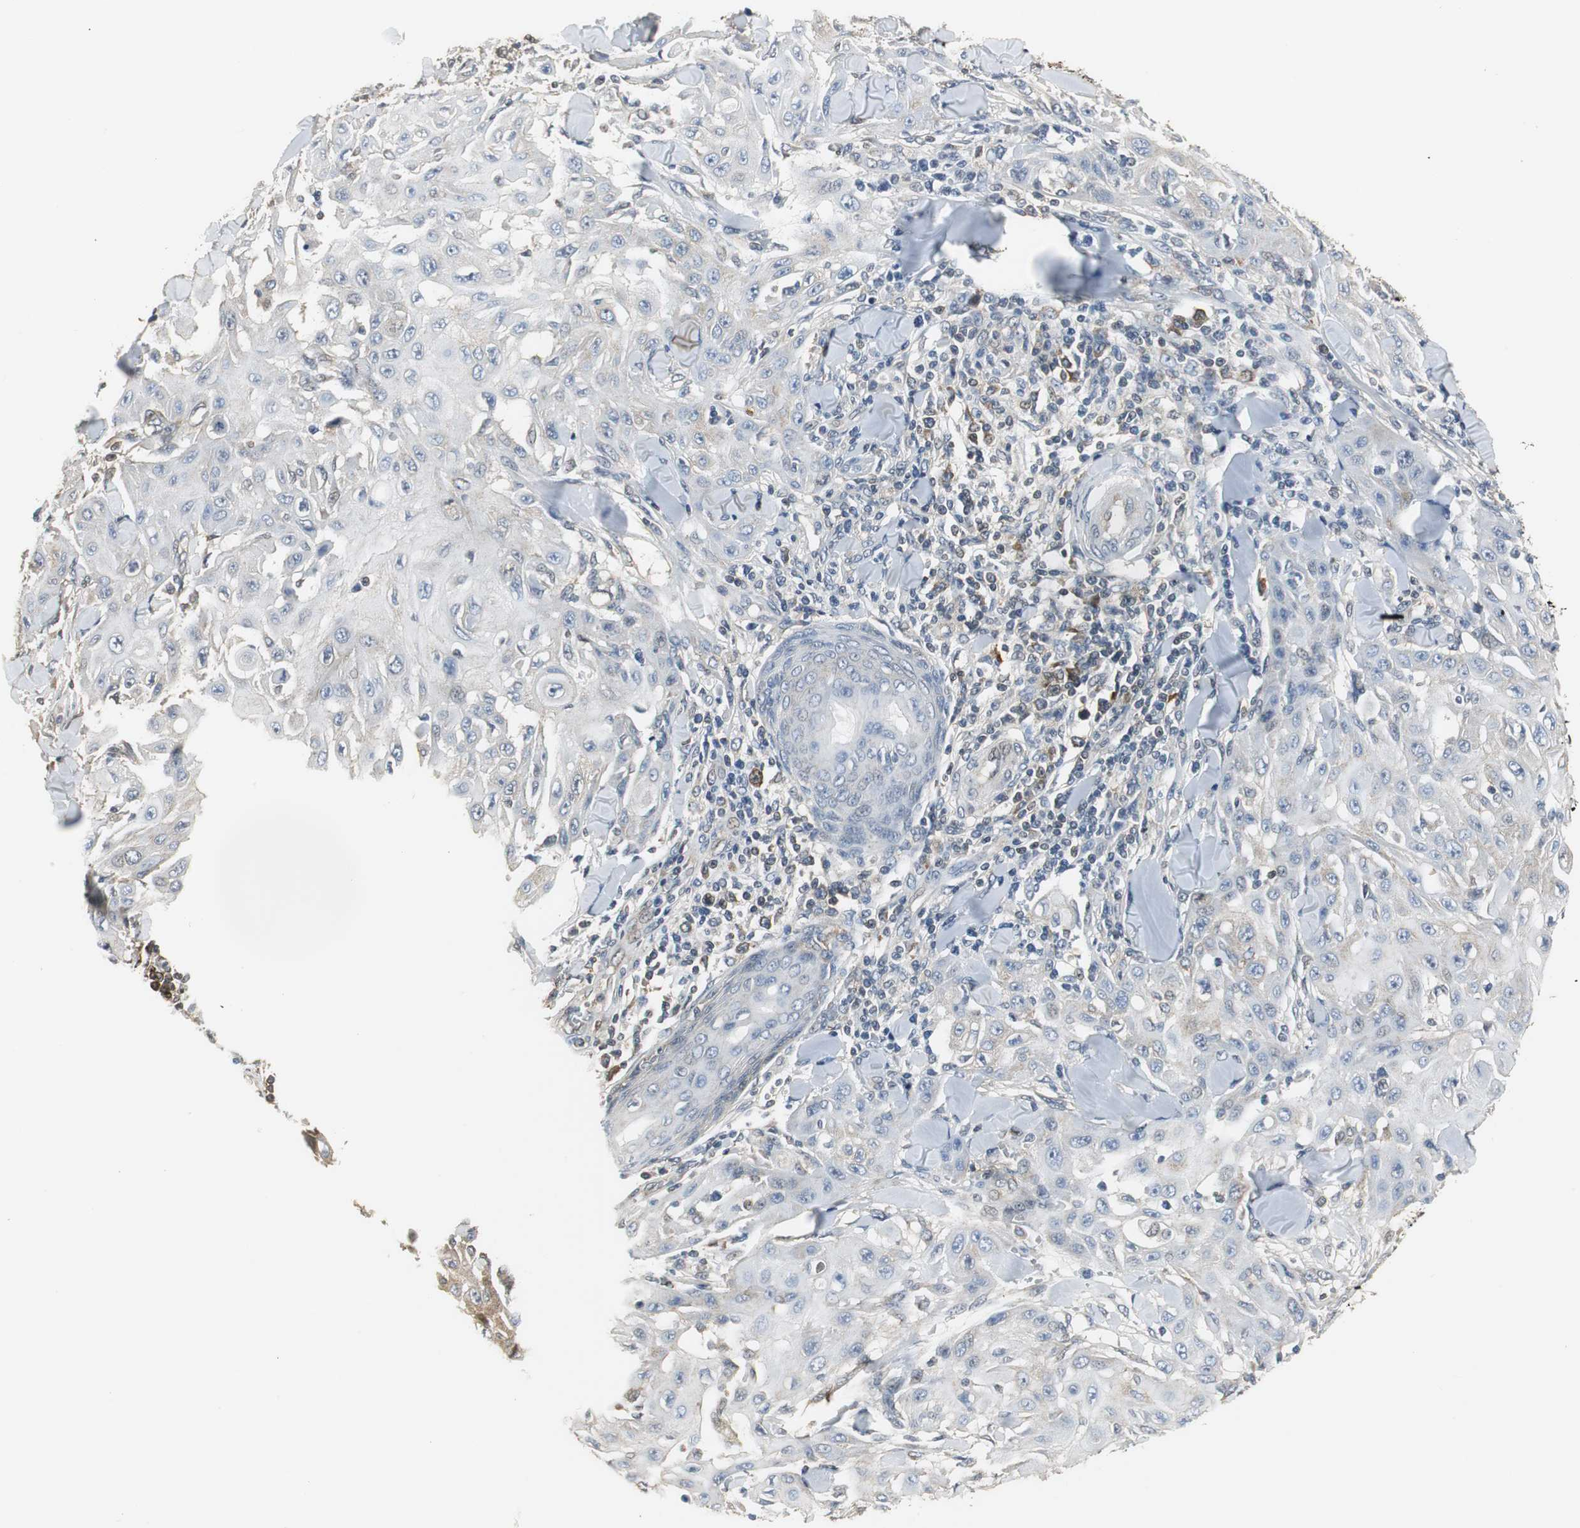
{"staining": {"intensity": "negative", "quantity": "none", "location": "none"}, "tissue": "skin cancer", "cell_type": "Tumor cells", "image_type": "cancer", "snomed": [{"axis": "morphology", "description": "Squamous cell carcinoma, NOS"}, {"axis": "topography", "description": "Skin"}], "caption": "Immunohistochemistry (IHC) histopathology image of neoplastic tissue: skin cancer (squamous cell carcinoma) stained with DAB demonstrates no significant protein positivity in tumor cells.", "gene": "CCT5", "patient": {"sex": "male", "age": 24}}